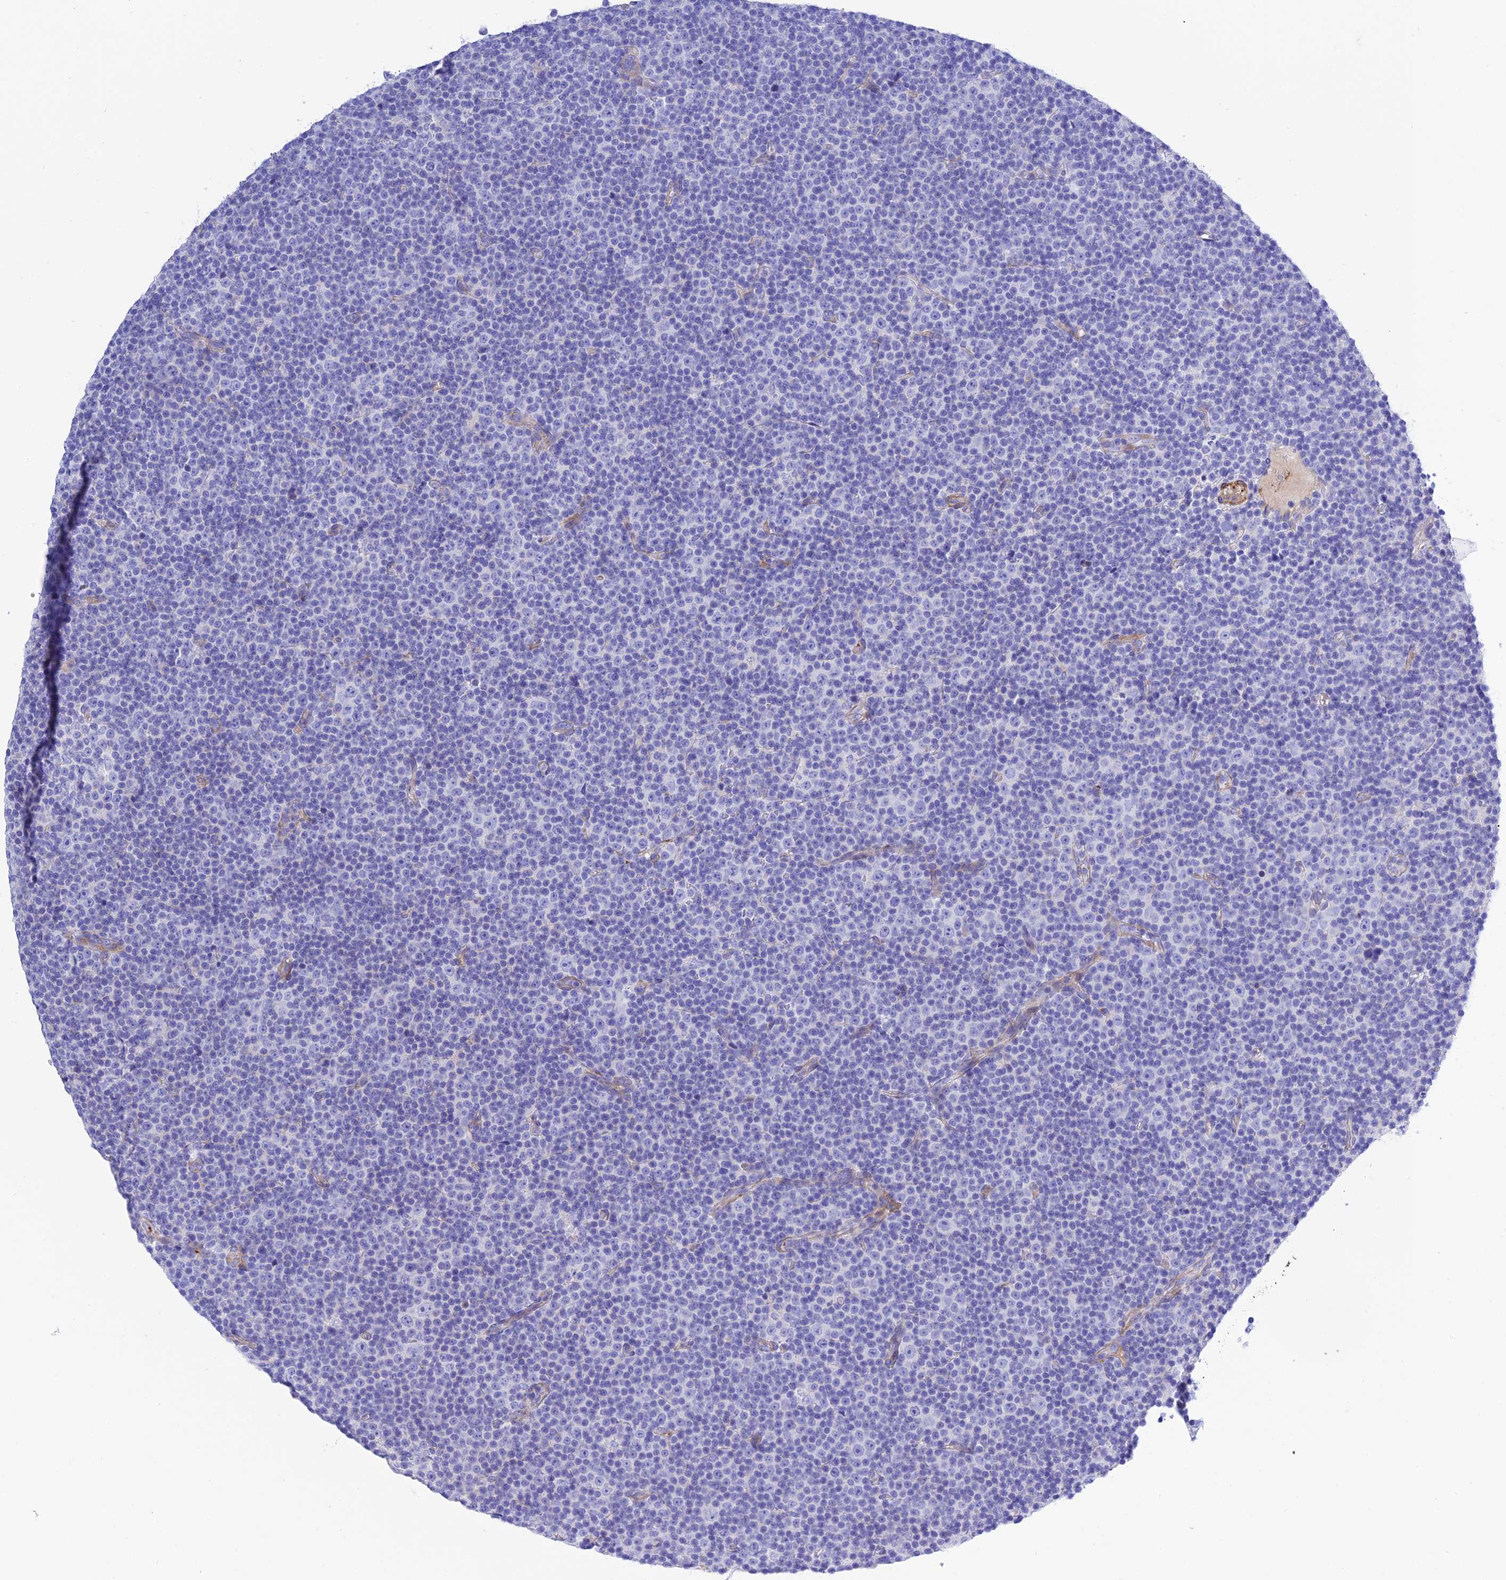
{"staining": {"intensity": "negative", "quantity": "none", "location": "none"}, "tissue": "lymphoma", "cell_type": "Tumor cells", "image_type": "cancer", "snomed": [{"axis": "morphology", "description": "Malignant lymphoma, non-Hodgkin's type, Low grade"}, {"axis": "topography", "description": "Lymph node"}], "caption": "The micrograph displays no significant positivity in tumor cells of malignant lymphoma, non-Hodgkin's type (low-grade).", "gene": "FRA10AC1", "patient": {"sex": "female", "age": 67}}